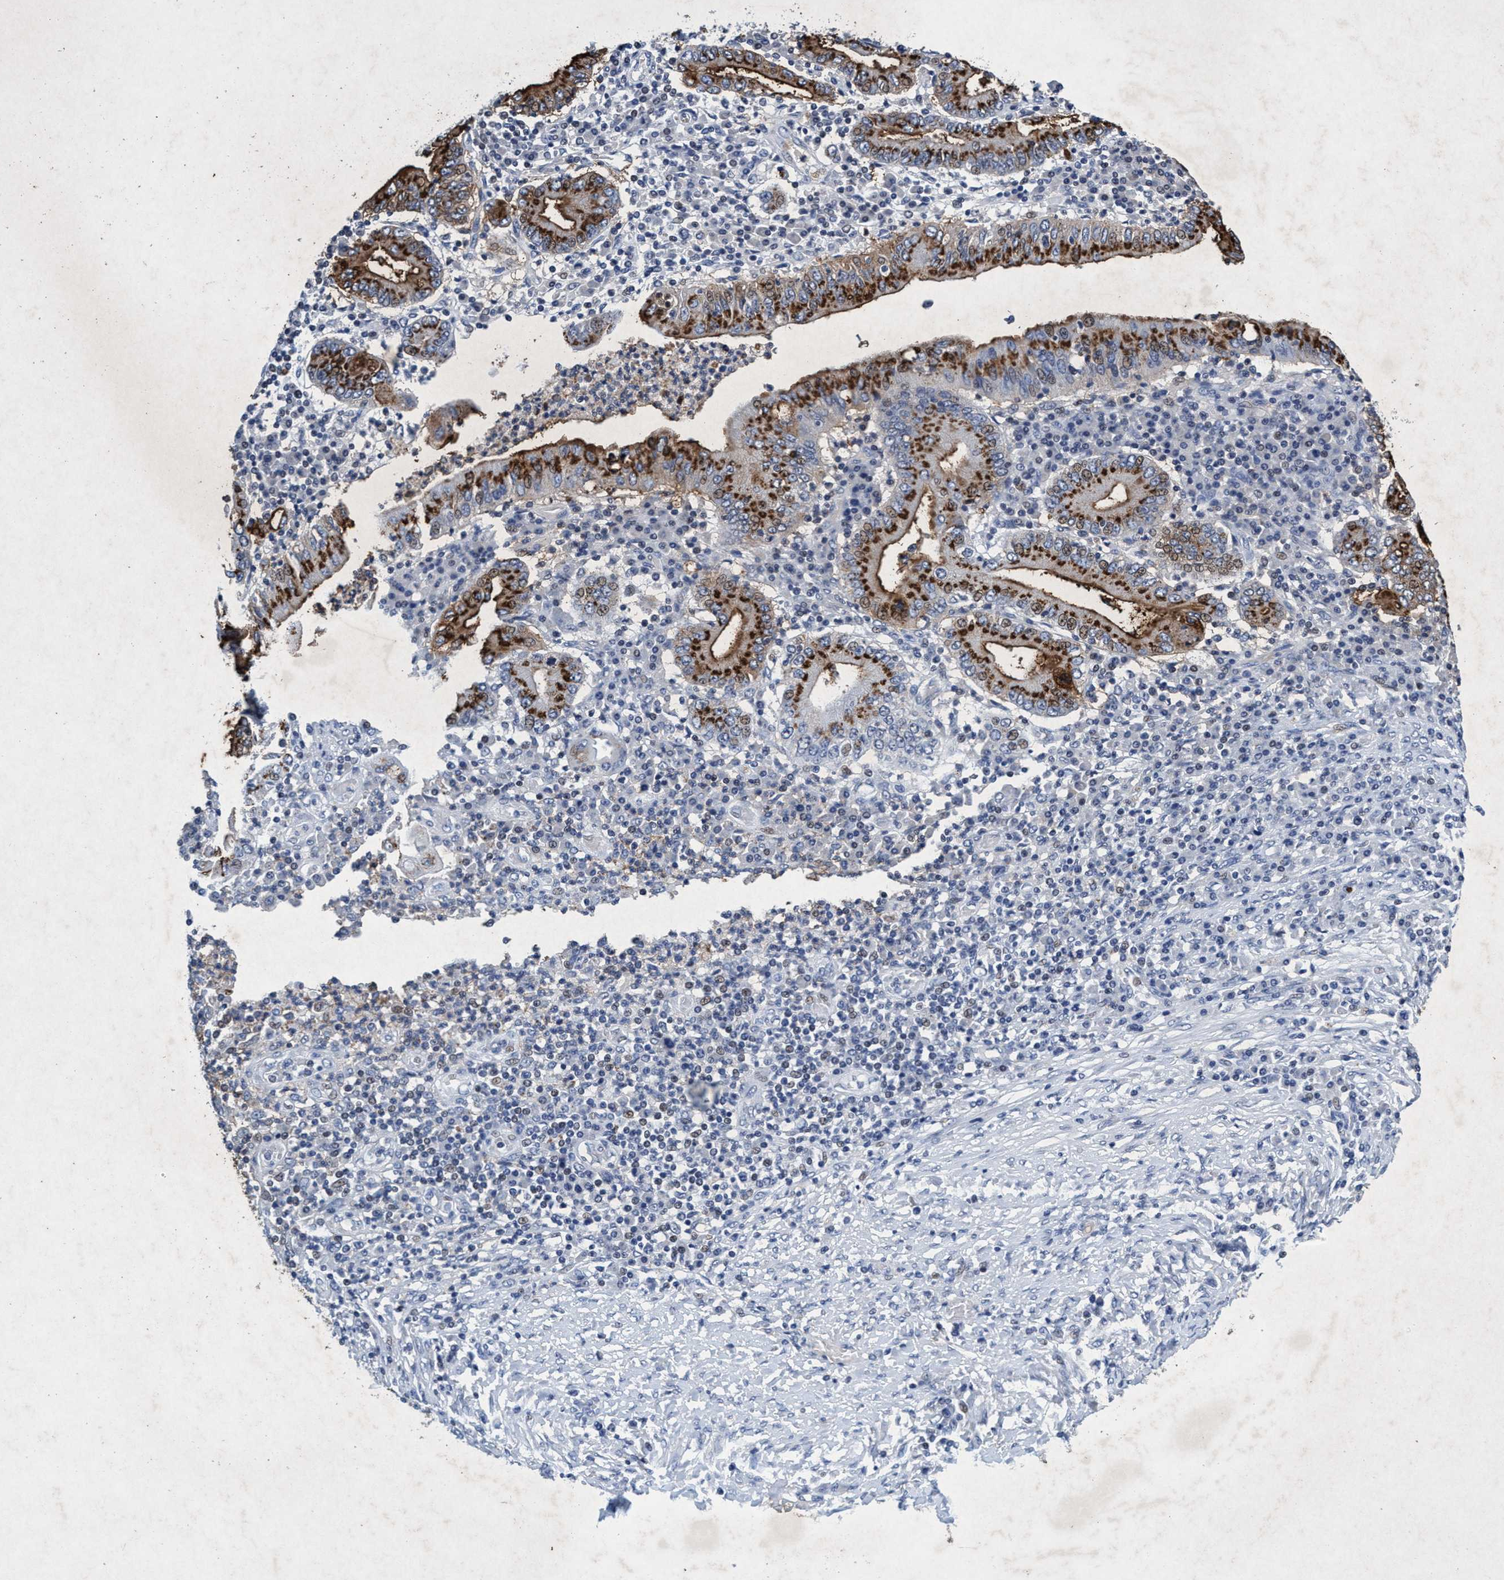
{"staining": {"intensity": "moderate", "quantity": ">75%", "location": "cytoplasmic/membranous"}, "tissue": "stomach cancer", "cell_type": "Tumor cells", "image_type": "cancer", "snomed": [{"axis": "morphology", "description": "Normal tissue, NOS"}, {"axis": "morphology", "description": "Adenocarcinoma, NOS"}, {"axis": "topography", "description": "Esophagus"}, {"axis": "topography", "description": "Stomach, upper"}, {"axis": "topography", "description": "Peripheral nerve tissue"}], "caption": "Approximately >75% of tumor cells in human stomach cancer (adenocarcinoma) demonstrate moderate cytoplasmic/membranous protein positivity as visualized by brown immunohistochemical staining.", "gene": "GRB14", "patient": {"sex": "male", "age": 62}}